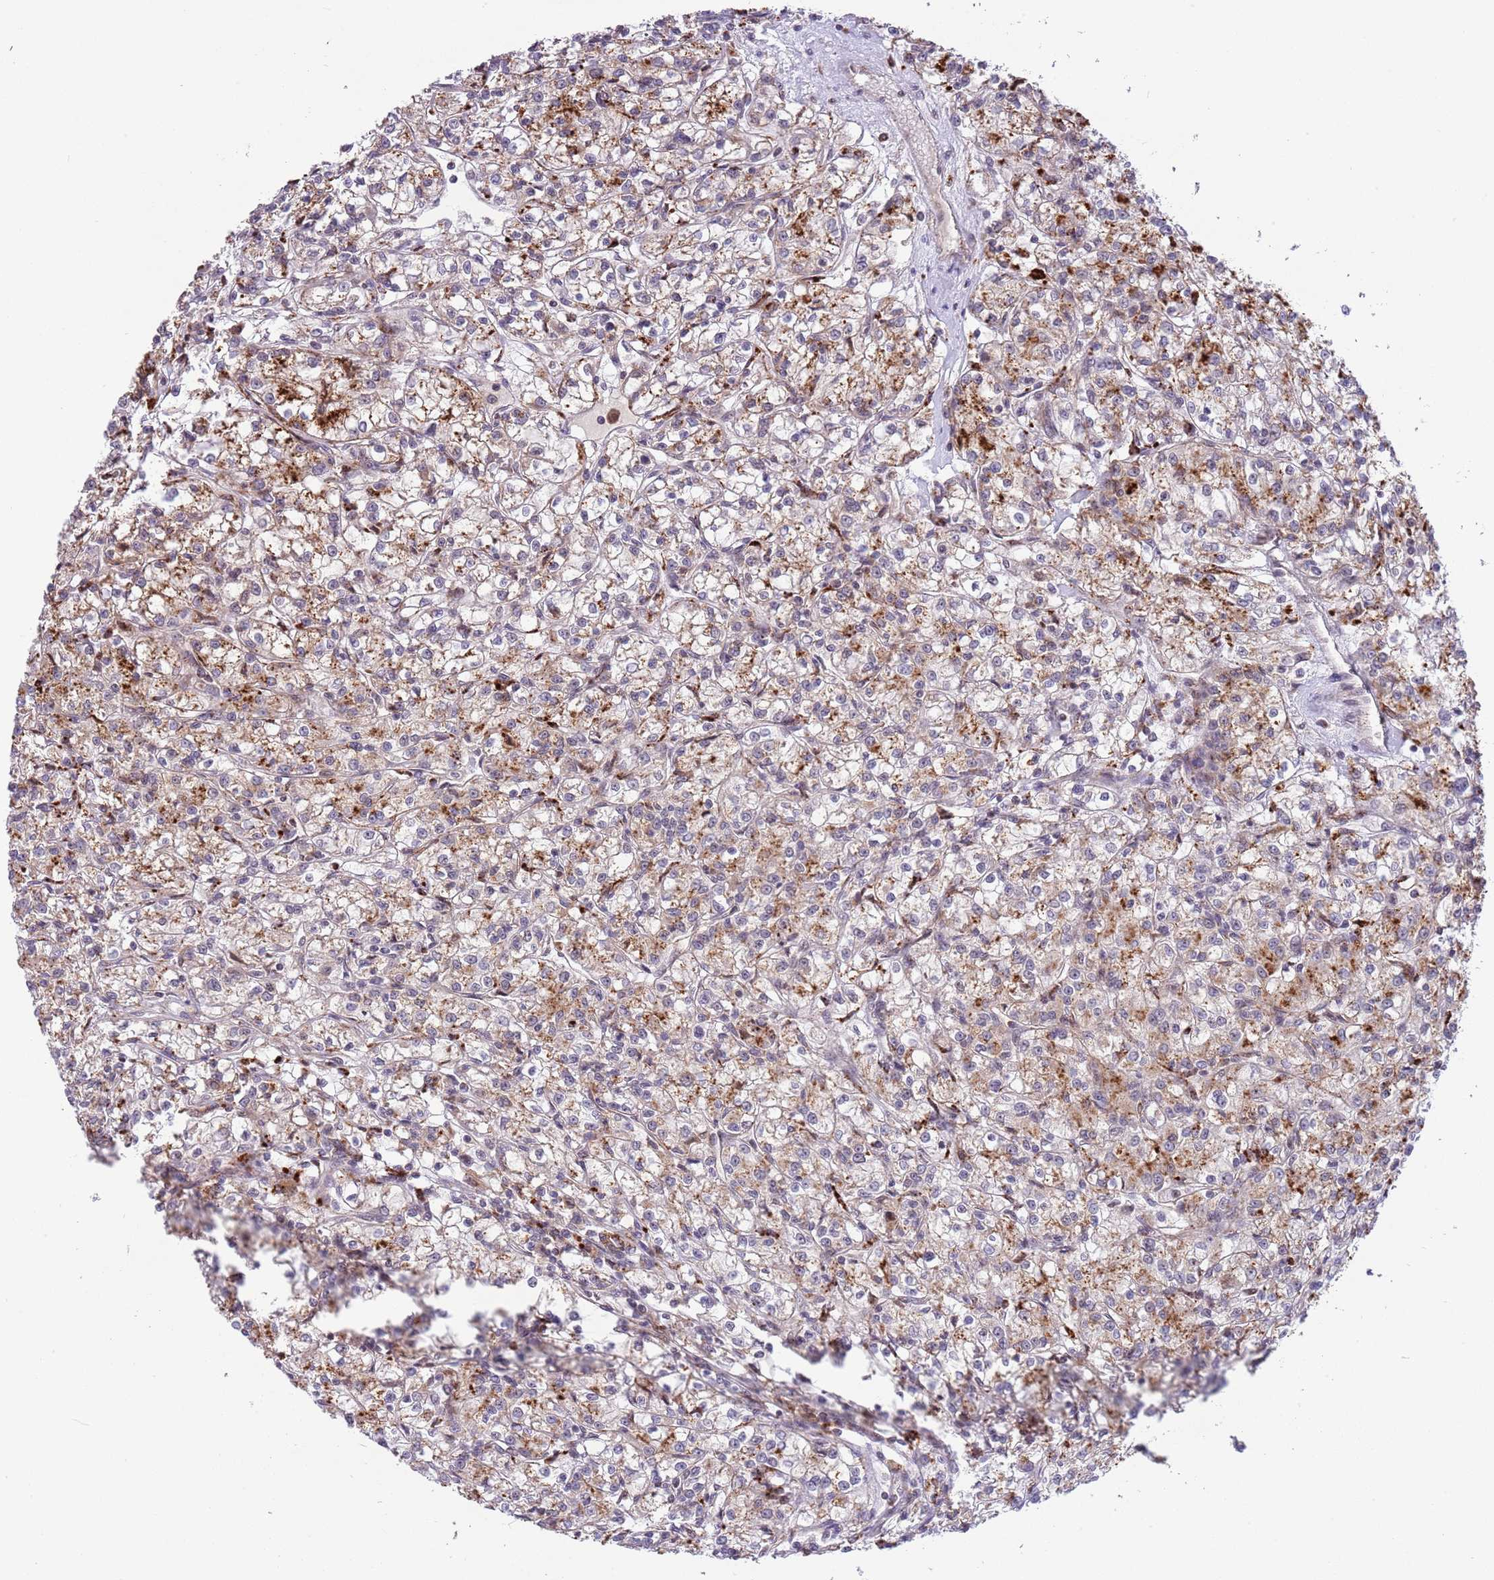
{"staining": {"intensity": "weak", "quantity": ">75%", "location": "cytoplasmic/membranous"}, "tissue": "renal cancer", "cell_type": "Tumor cells", "image_type": "cancer", "snomed": [{"axis": "morphology", "description": "Adenocarcinoma, NOS"}, {"axis": "topography", "description": "Kidney"}], "caption": "Renal adenocarcinoma stained with a brown dye demonstrates weak cytoplasmic/membranous positive positivity in about >75% of tumor cells.", "gene": "TRIM27", "patient": {"sex": "female", "age": 59}}